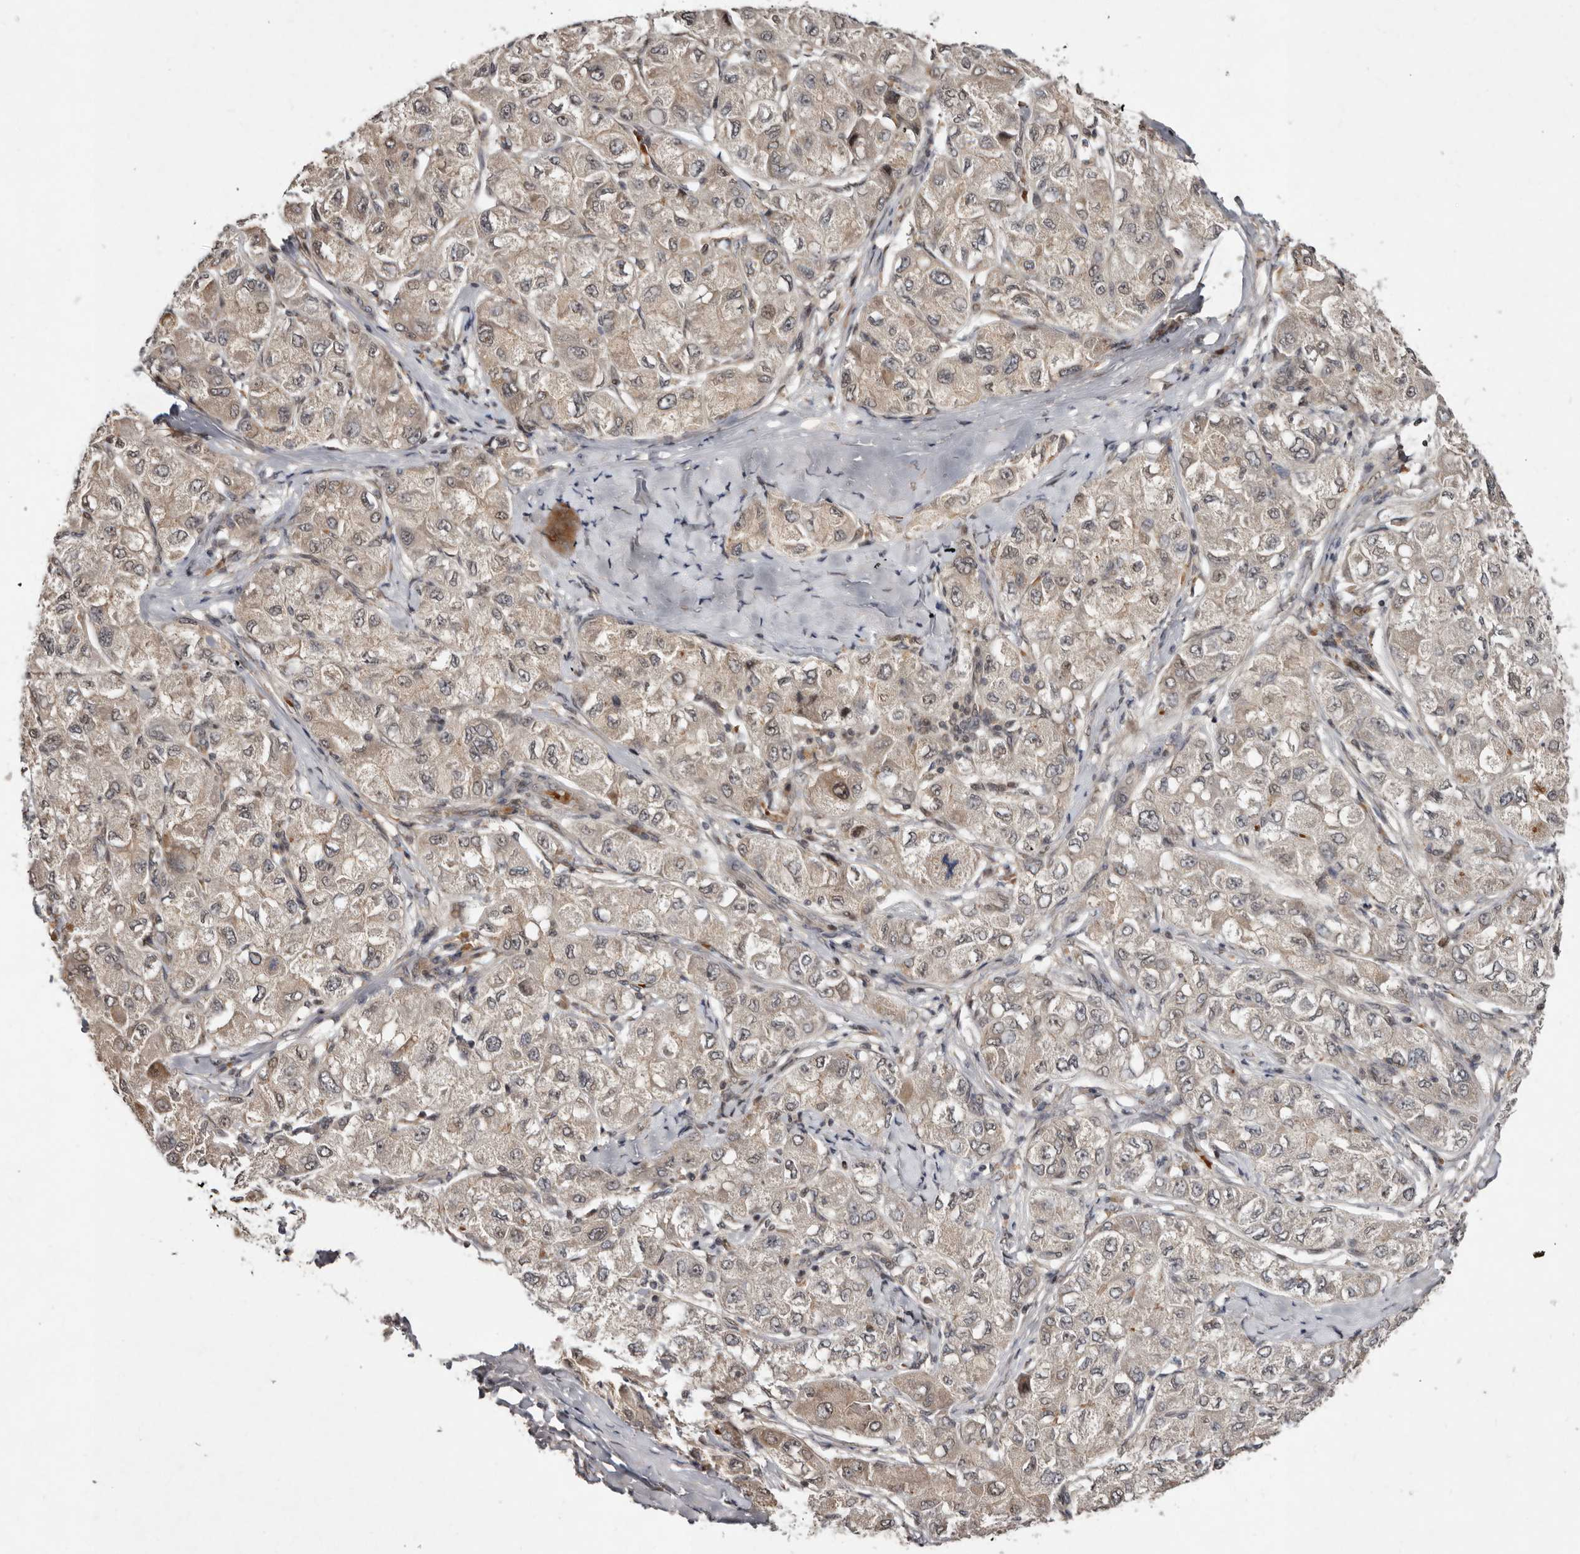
{"staining": {"intensity": "weak", "quantity": ">75%", "location": "cytoplasmic/membranous,nuclear"}, "tissue": "liver cancer", "cell_type": "Tumor cells", "image_type": "cancer", "snomed": [{"axis": "morphology", "description": "Carcinoma, Hepatocellular, NOS"}, {"axis": "topography", "description": "Liver"}], "caption": "A brown stain highlights weak cytoplasmic/membranous and nuclear expression of a protein in human hepatocellular carcinoma (liver) tumor cells.", "gene": "ABL1", "patient": {"sex": "male", "age": 80}}